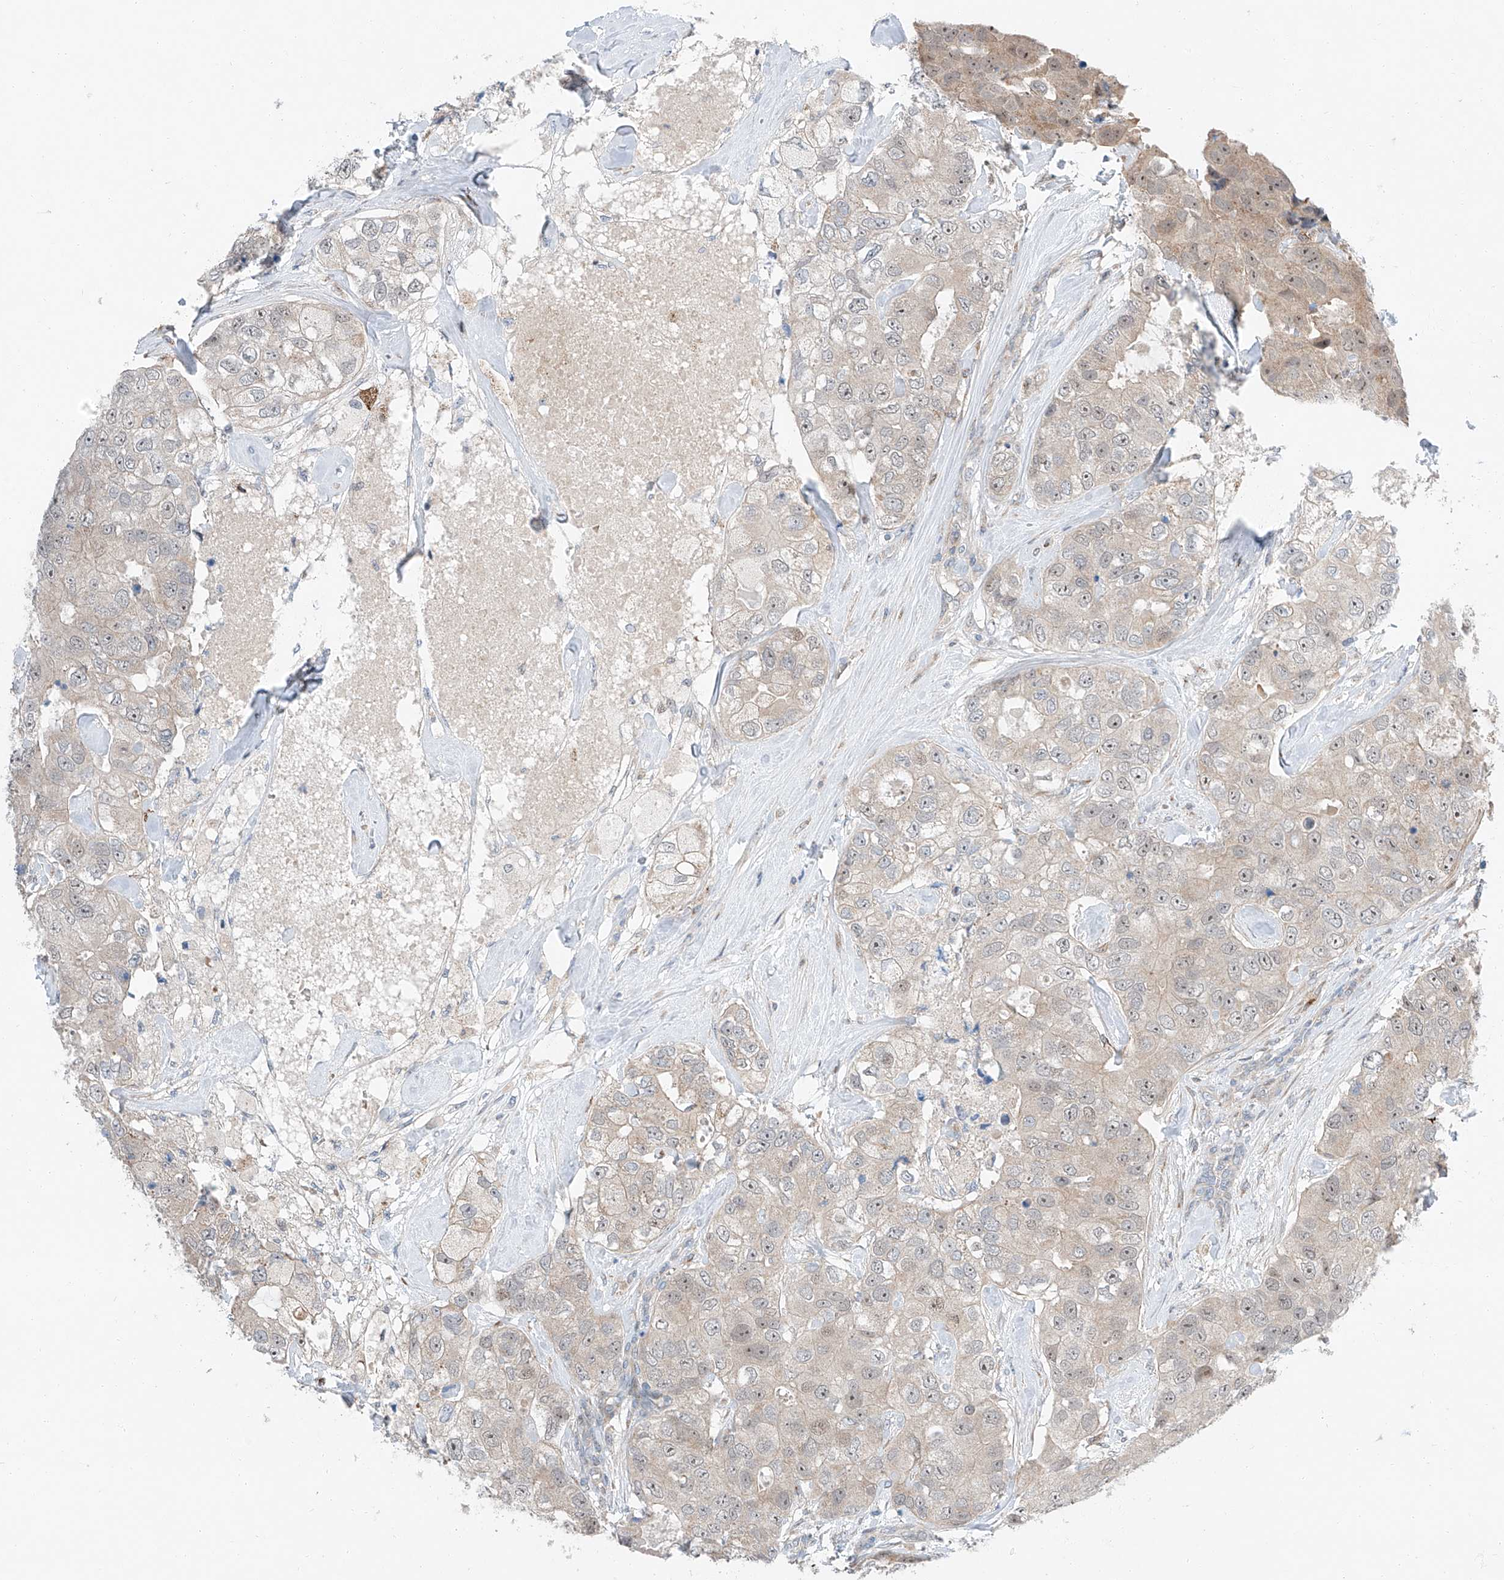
{"staining": {"intensity": "weak", "quantity": "25%-75%", "location": "nuclear"}, "tissue": "breast cancer", "cell_type": "Tumor cells", "image_type": "cancer", "snomed": [{"axis": "morphology", "description": "Duct carcinoma"}, {"axis": "topography", "description": "Breast"}], "caption": "A low amount of weak nuclear staining is identified in approximately 25%-75% of tumor cells in infiltrating ductal carcinoma (breast) tissue.", "gene": "CLDND1", "patient": {"sex": "female", "age": 62}}